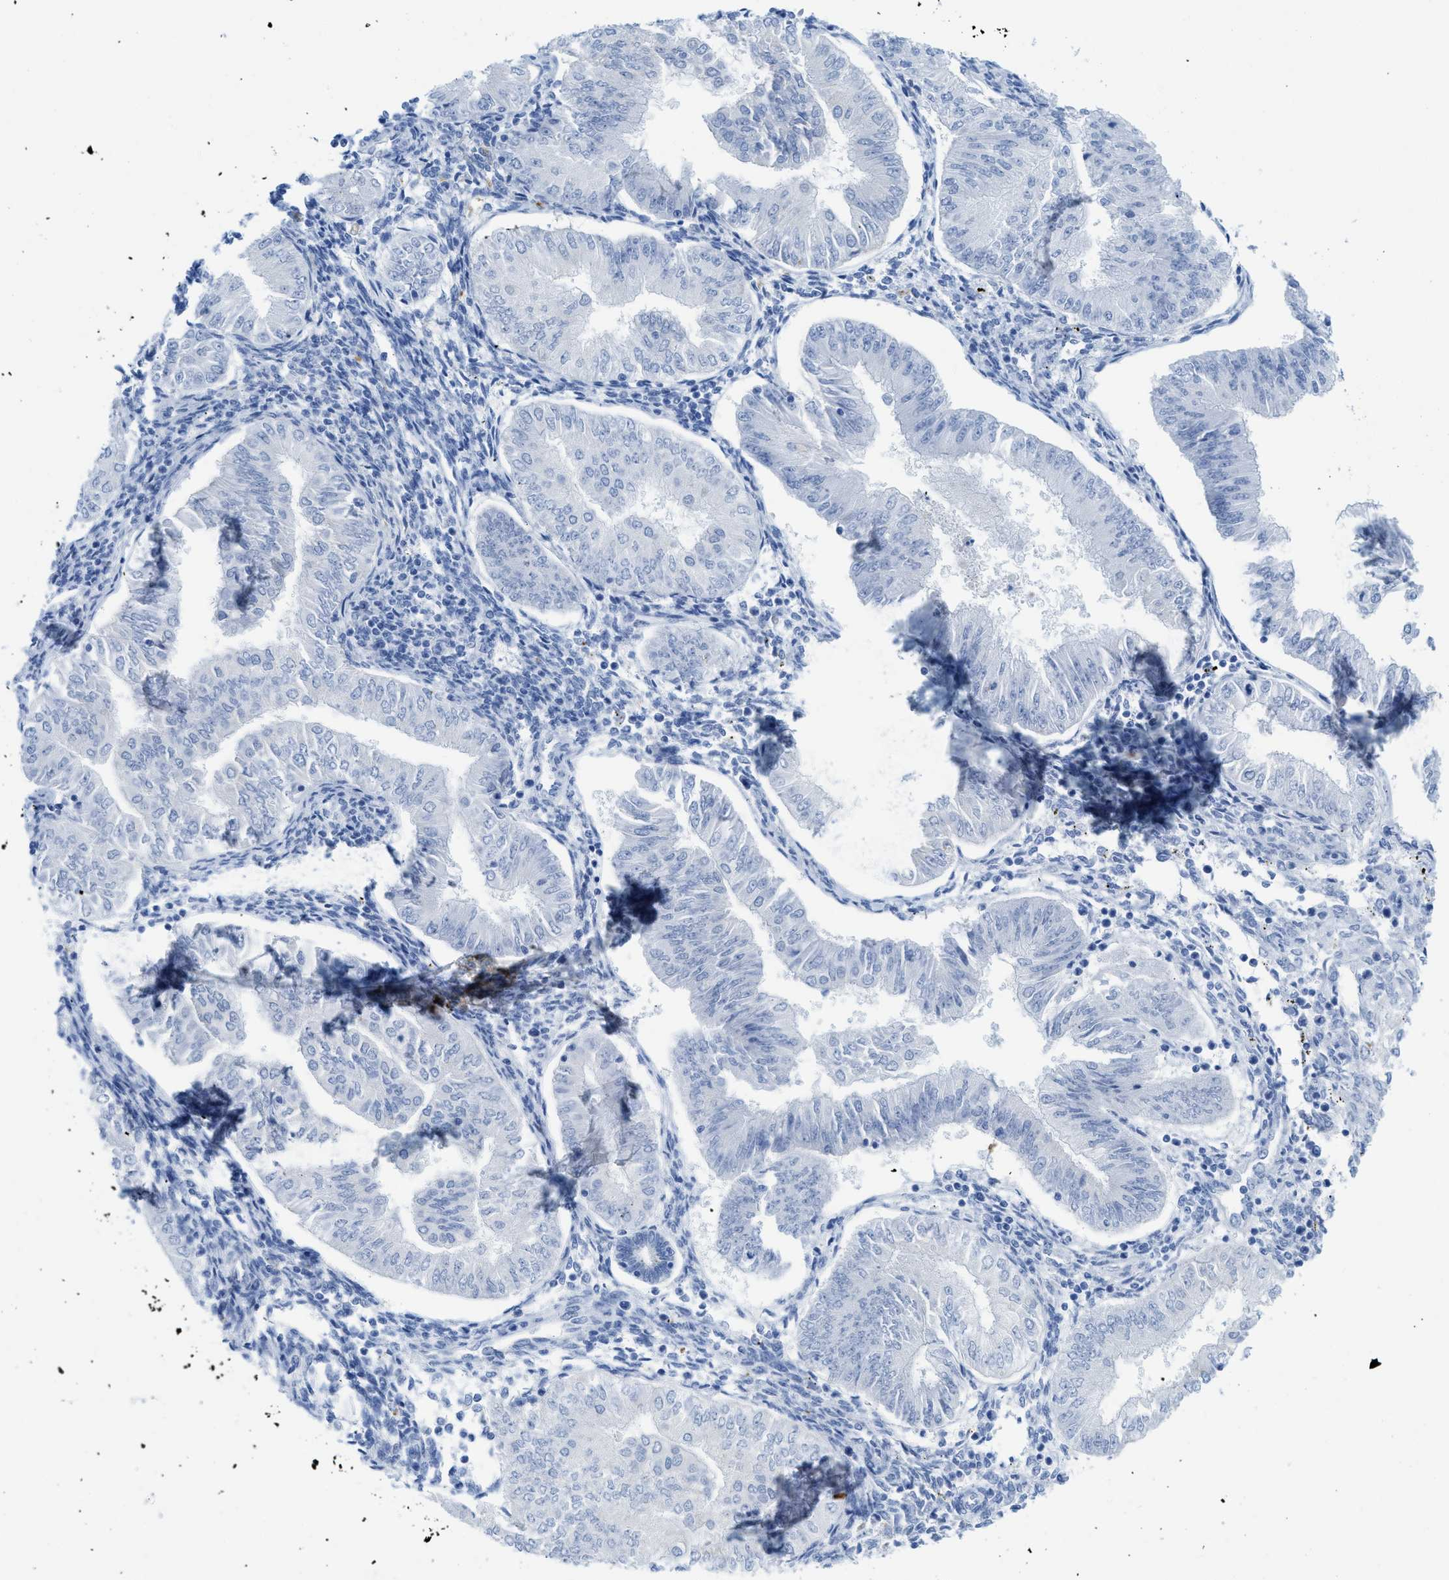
{"staining": {"intensity": "negative", "quantity": "none", "location": "none"}, "tissue": "endometrial cancer", "cell_type": "Tumor cells", "image_type": "cancer", "snomed": [{"axis": "morphology", "description": "Normal tissue, NOS"}, {"axis": "morphology", "description": "Adenocarcinoma, NOS"}, {"axis": "topography", "description": "Endometrium"}], "caption": "Immunohistochemistry of human adenocarcinoma (endometrial) shows no expression in tumor cells.", "gene": "WDR4", "patient": {"sex": "female", "age": 53}}